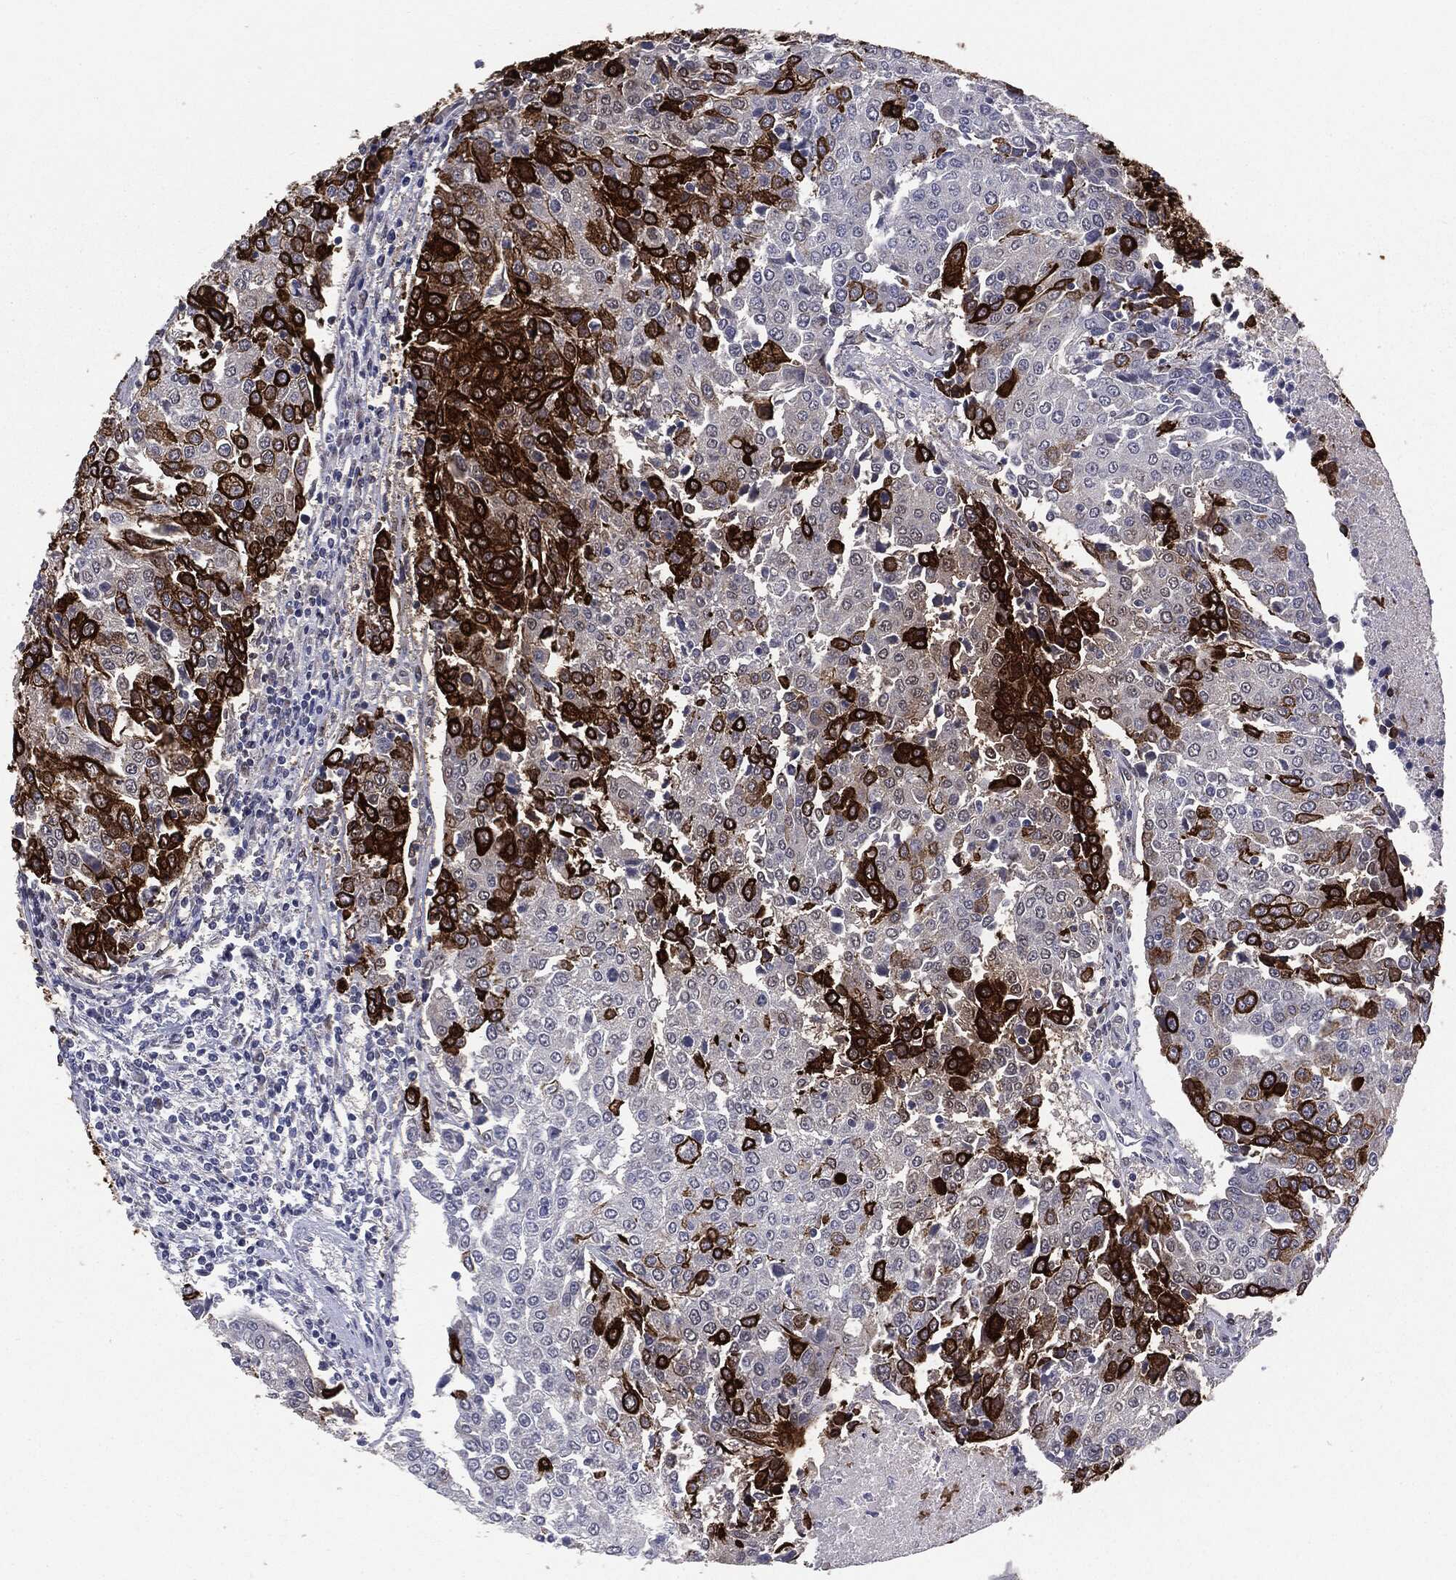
{"staining": {"intensity": "strong", "quantity": "25%-75%", "location": "cytoplasmic/membranous"}, "tissue": "urothelial cancer", "cell_type": "Tumor cells", "image_type": "cancer", "snomed": [{"axis": "morphology", "description": "Urothelial carcinoma, High grade"}, {"axis": "topography", "description": "Urinary bladder"}], "caption": "DAB (3,3'-diaminobenzidine) immunohistochemical staining of urothelial carcinoma (high-grade) demonstrates strong cytoplasmic/membranous protein staining in approximately 25%-75% of tumor cells.", "gene": "KRT5", "patient": {"sex": "female", "age": 85}}